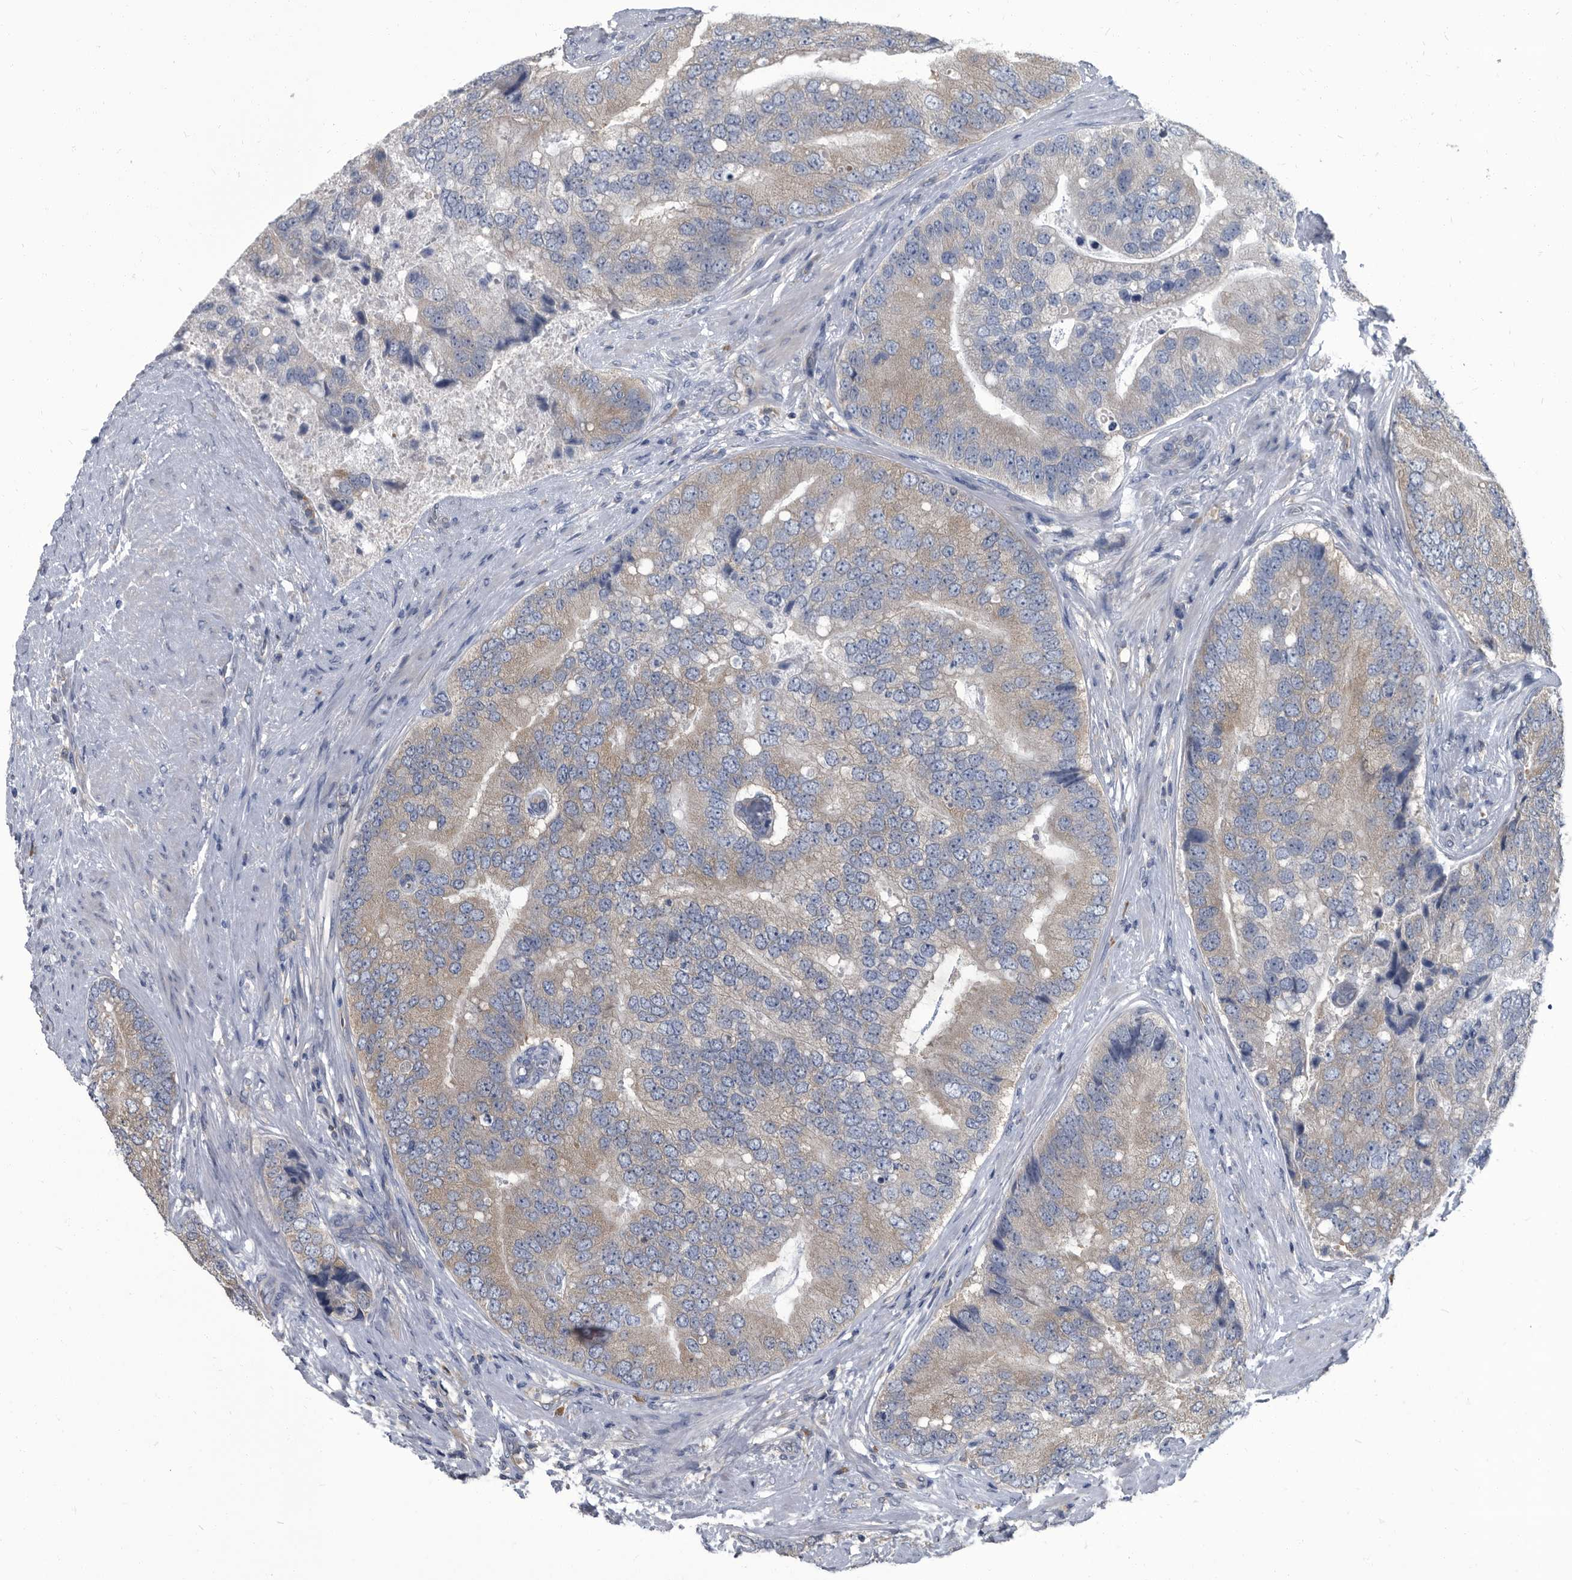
{"staining": {"intensity": "weak", "quantity": "25%-75%", "location": "cytoplasmic/membranous"}, "tissue": "prostate cancer", "cell_type": "Tumor cells", "image_type": "cancer", "snomed": [{"axis": "morphology", "description": "Adenocarcinoma, High grade"}, {"axis": "topography", "description": "Prostate"}], "caption": "Immunohistochemical staining of human high-grade adenocarcinoma (prostate) exhibits weak cytoplasmic/membranous protein staining in approximately 25%-75% of tumor cells. The staining is performed using DAB brown chromogen to label protein expression. The nuclei are counter-stained blue using hematoxylin.", "gene": "CDV3", "patient": {"sex": "male", "age": 70}}